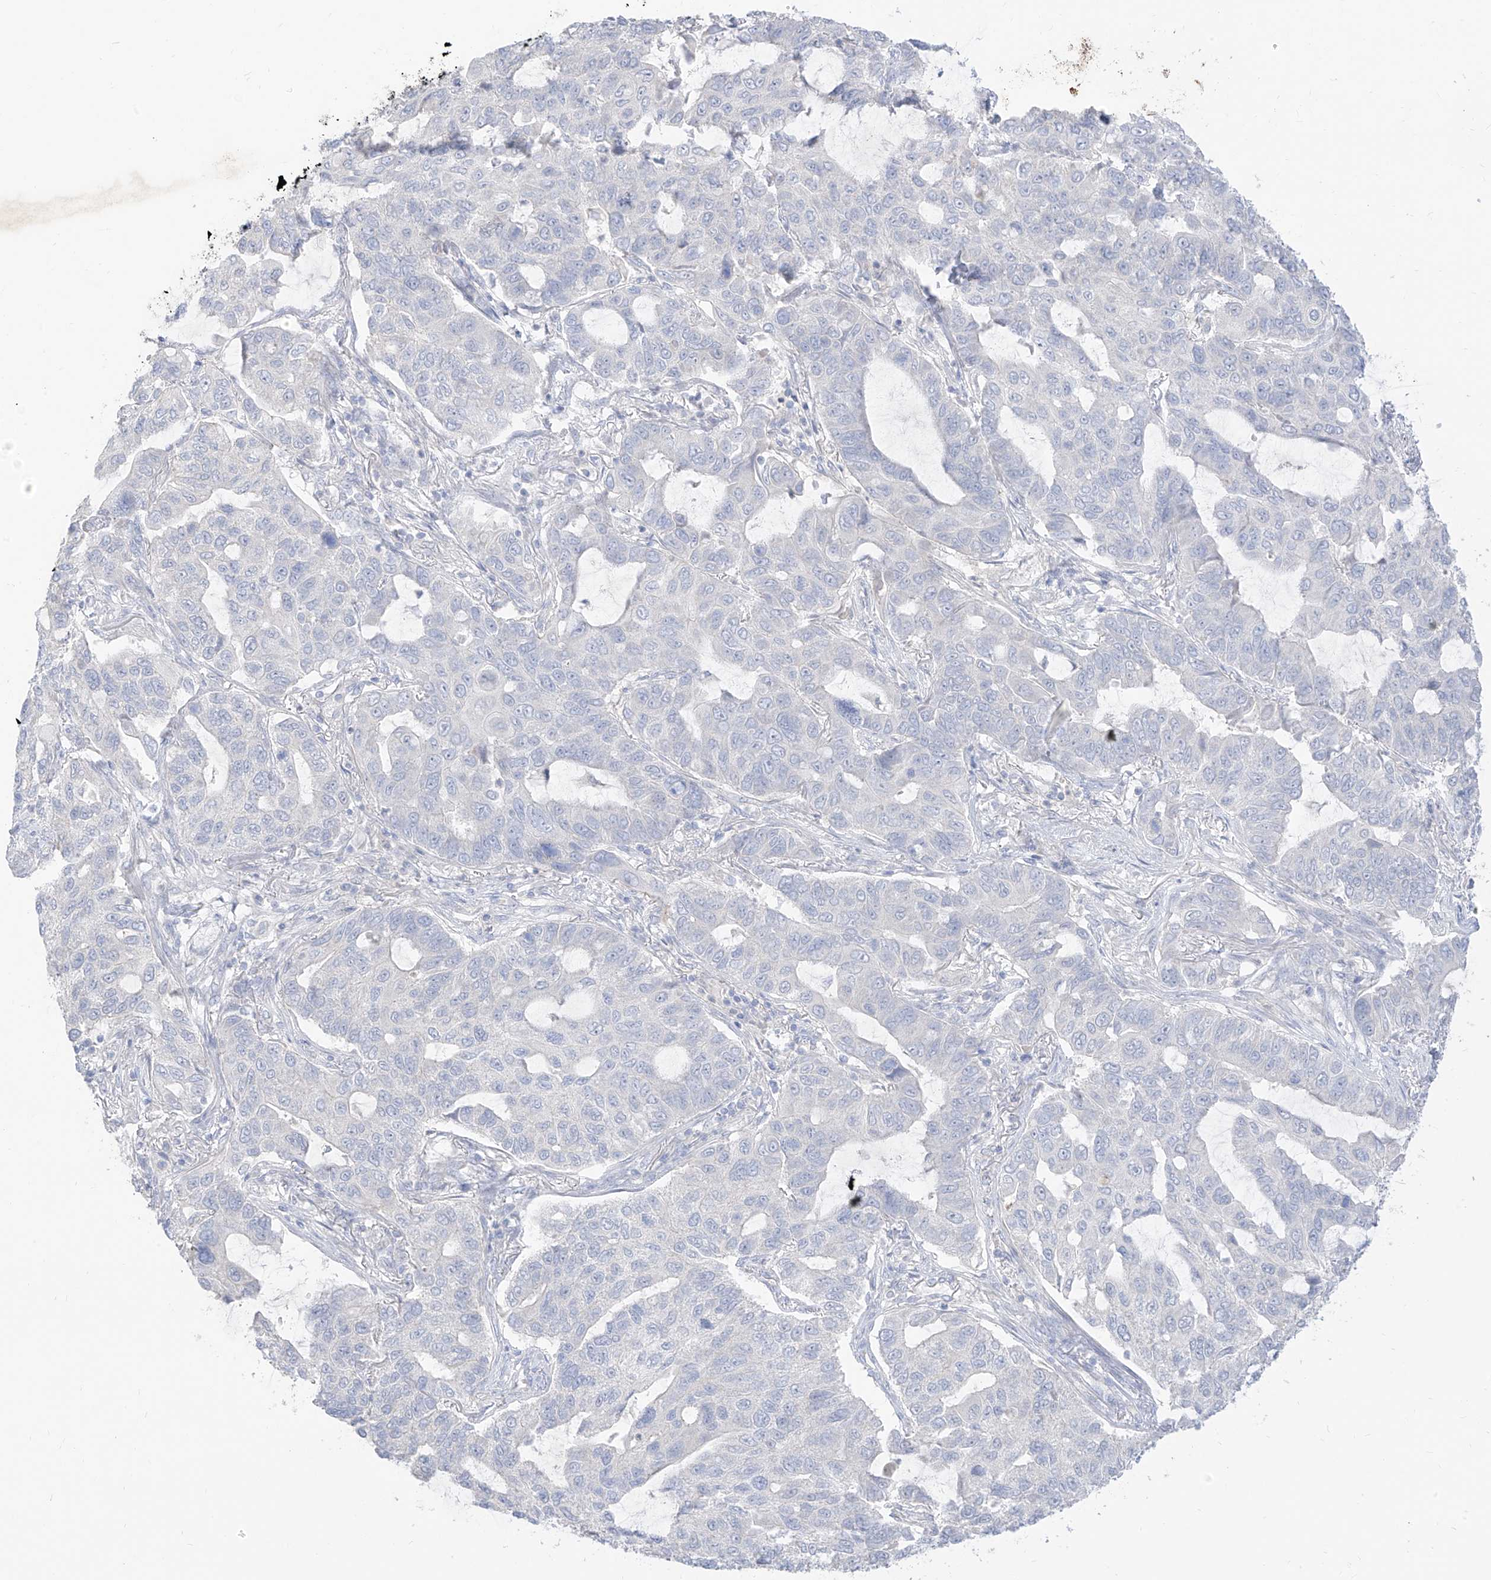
{"staining": {"intensity": "negative", "quantity": "none", "location": "none"}, "tissue": "lung cancer", "cell_type": "Tumor cells", "image_type": "cancer", "snomed": [{"axis": "morphology", "description": "Adenocarcinoma, NOS"}, {"axis": "topography", "description": "Lung"}], "caption": "Immunohistochemistry (IHC) of lung cancer (adenocarcinoma) exhibits no expression in tumor cells.", "gene": "ARHGEF40", "patient": {"sex": "male", "age": 64}}